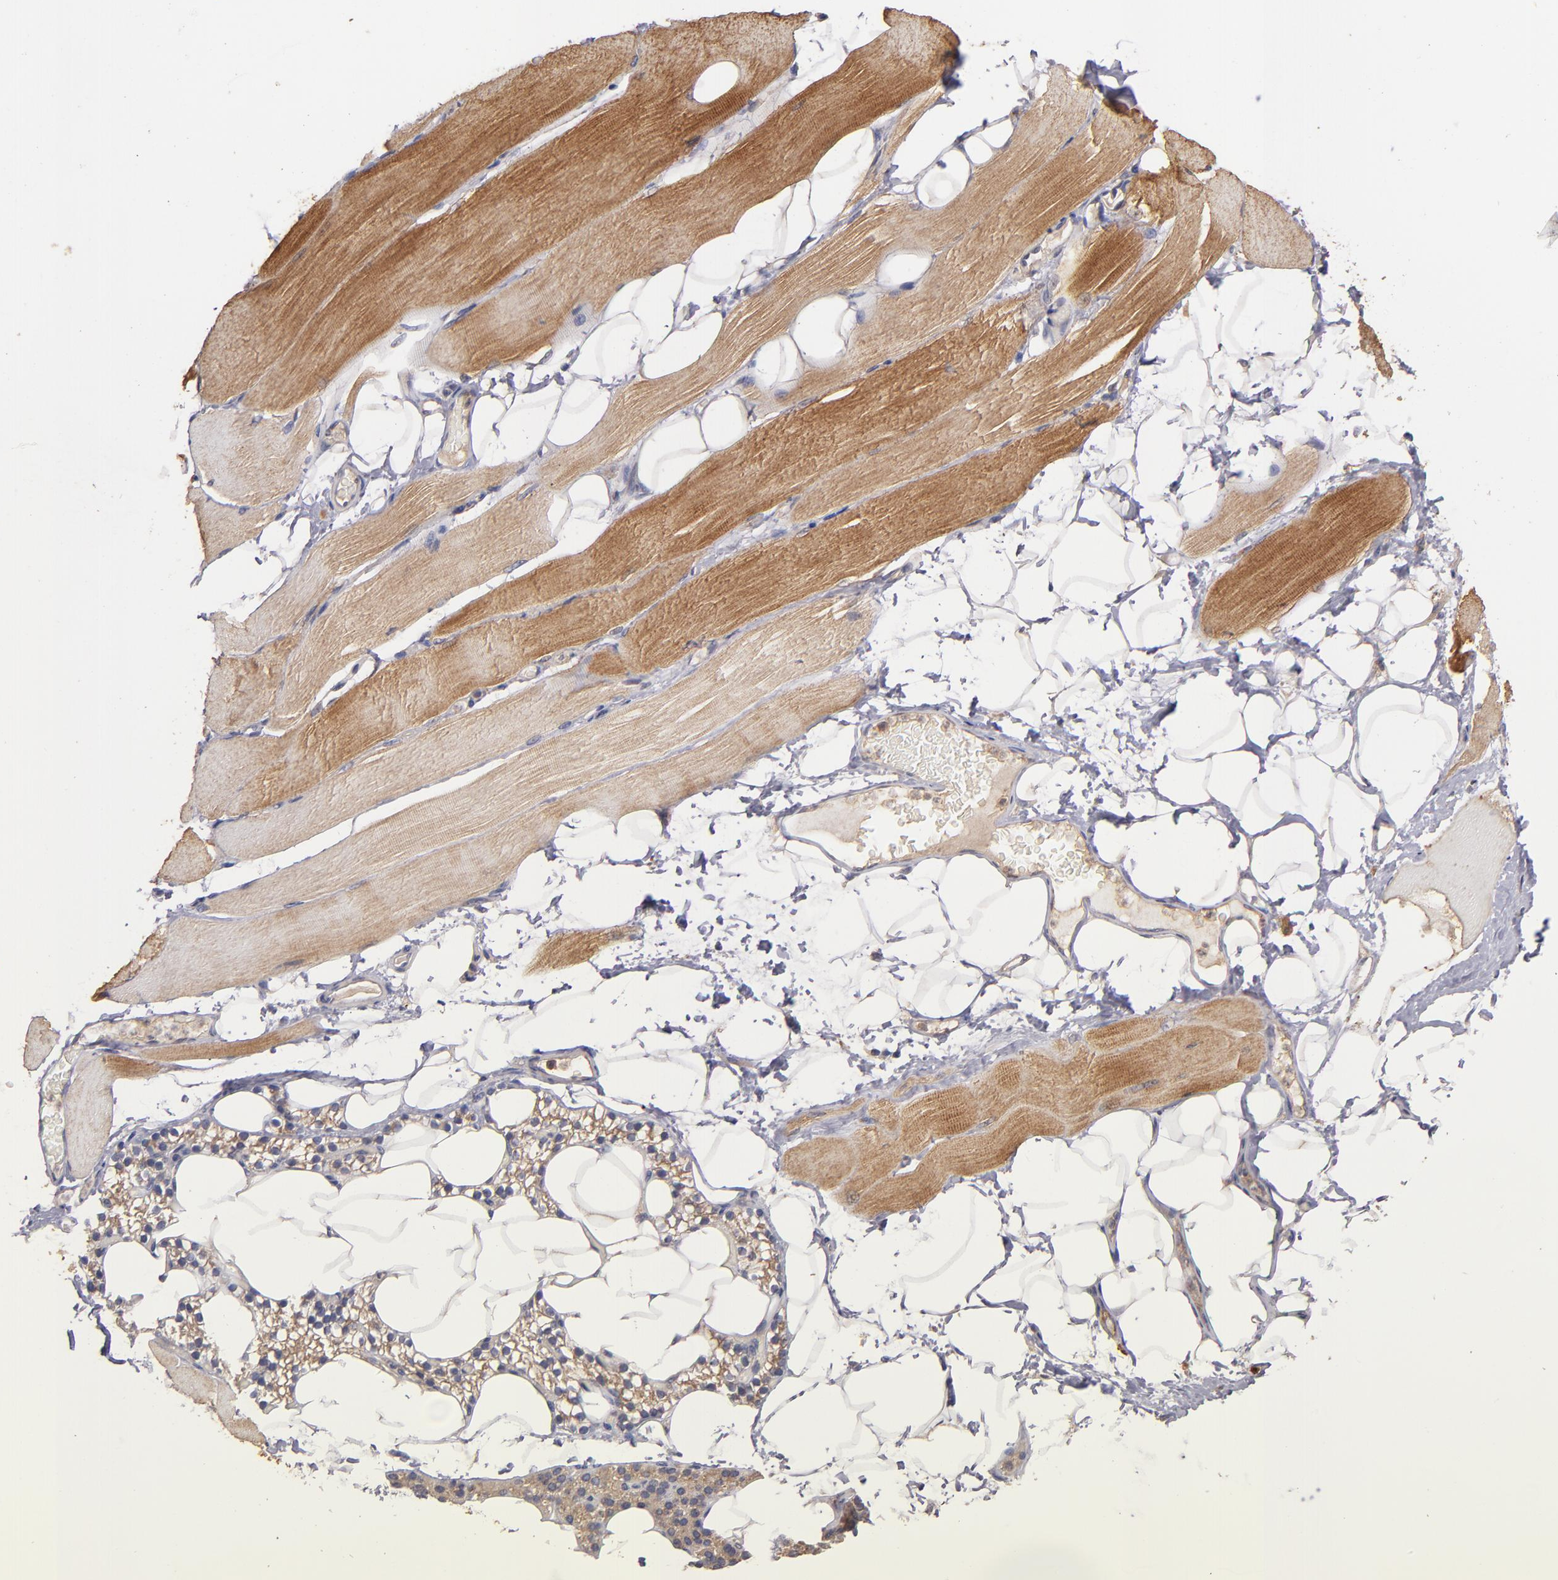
{"staining": {"intensity": "moderate", "quantity": ">75%", "location": "cytoplasmic/membranous"}, "tissue": "skeletal muscle", "cell_type": "Myocytes", "image_type": "normal", "snomed": [{"axis": "morphology", "description": "Normal tissue, NOS"}, {"axis": "topography", "description": "Skeletal muscle"}, {"axis": "topography", "description": "Parathyroid gland"}], "caption": "A micrograph of skeletal muscle stained for a protein reveals moderate cytoplasmic/membranous brown staining in myocytes. Ihc stains the protein in brown and the nuclei are stained blue.", "gene": "UPF3B", "patient": {"sex": "female", "age": 37}}